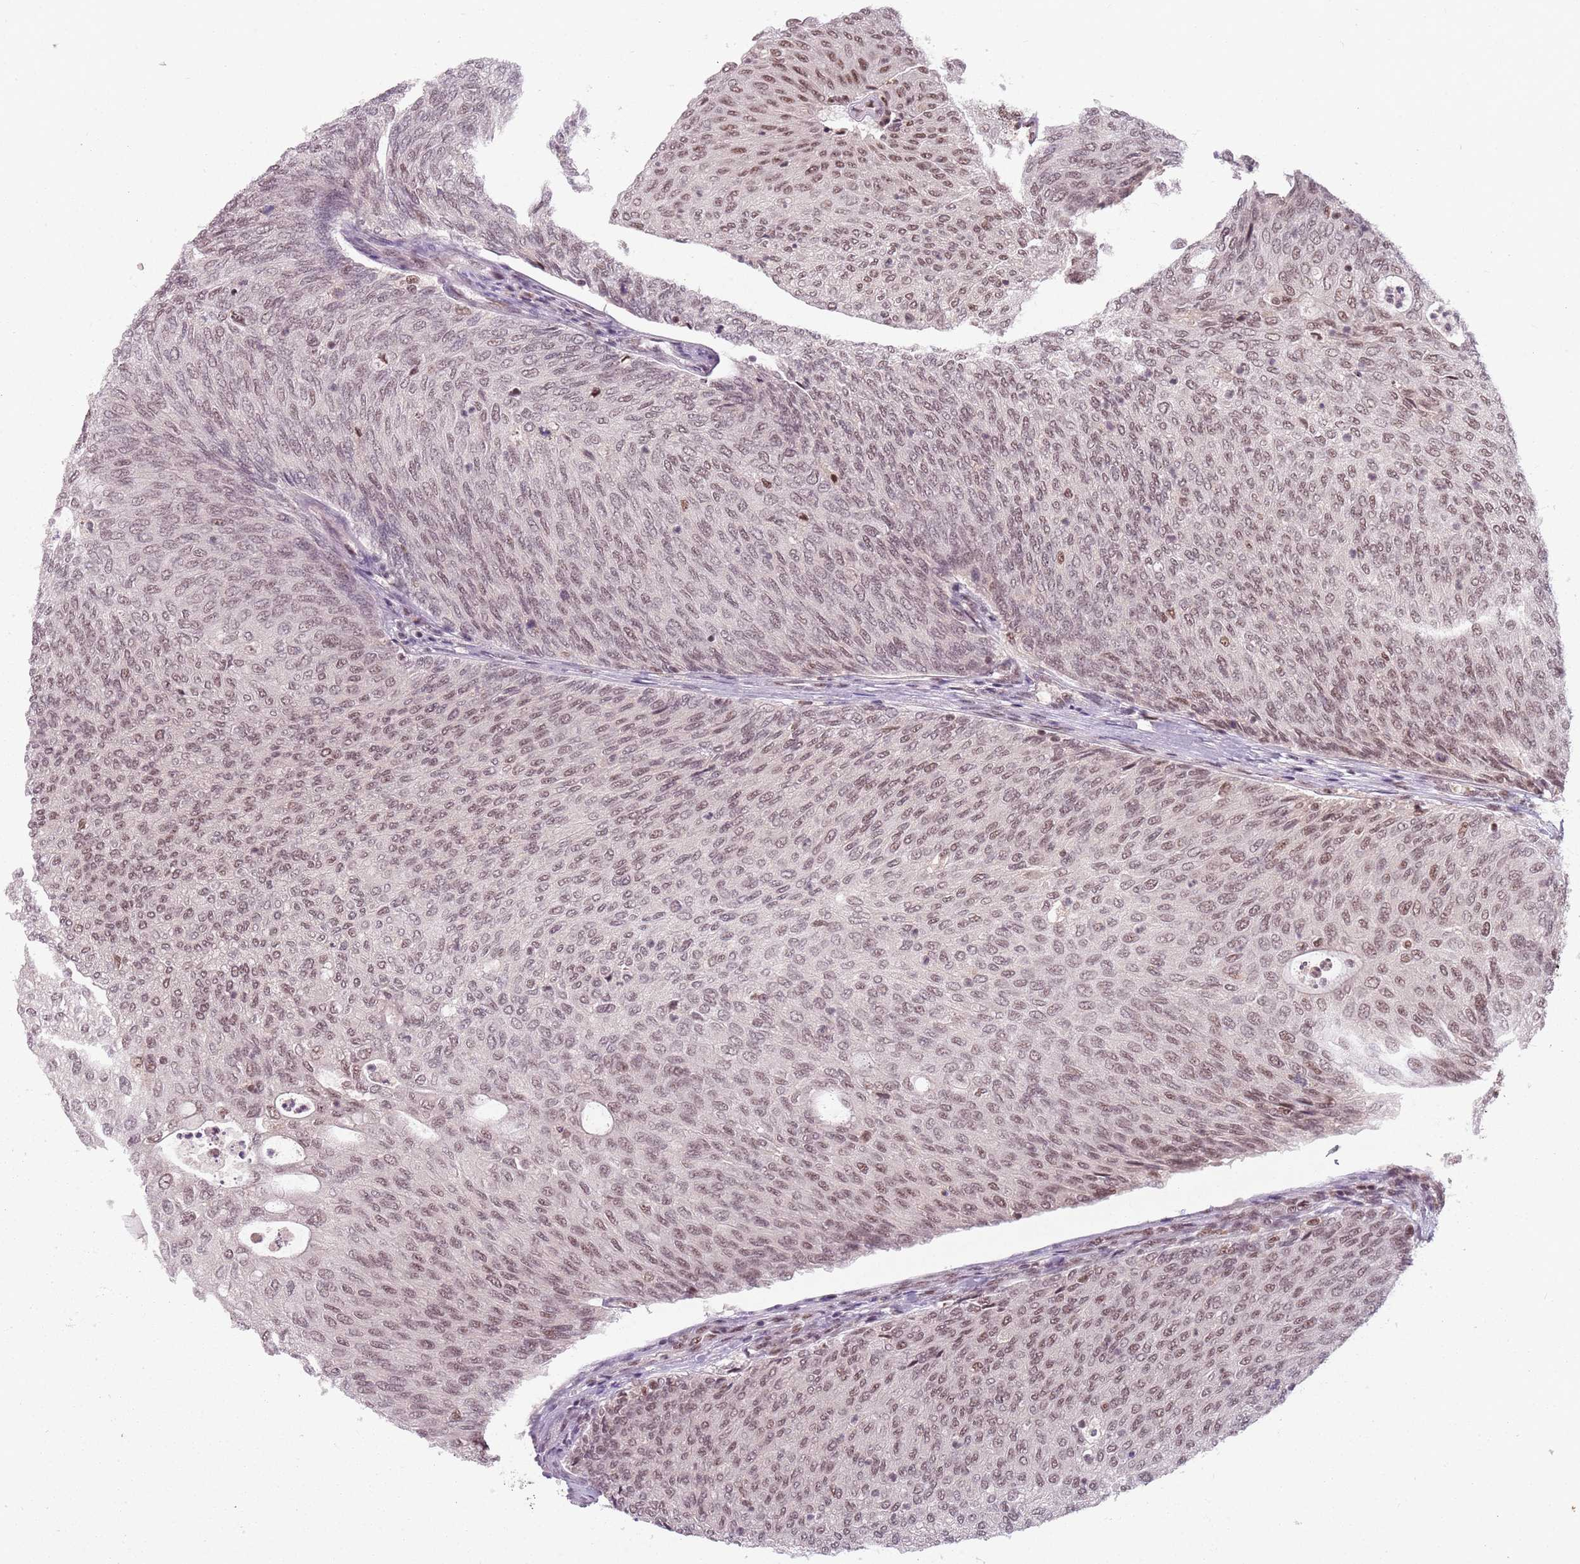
{"staining": {"intensity": "moderate", "quantity": "25%-75%", "location": "nuclear"}, "tissue": "urothelial cancer", "cell_type": "Tumor cells", "image_type": "cancer", "snomed": [{"axis": "morphology", "description": "Urothelial carcinoma, Low grade"}, {"axis": "topography", "description": "Urinary bladder"}], "caption": "A high-resolution photomicrograph shows immunohistochemistry (IHC) staining of urothelial cancer, which demonstrates moderate nuclear positivity in approximately 25%-75% of tumor cells. (Brightfield microscopy of DAB IHC at high magnification).", "gene": "NCBP1", "patient": {"sex": "female", "age": 79}}